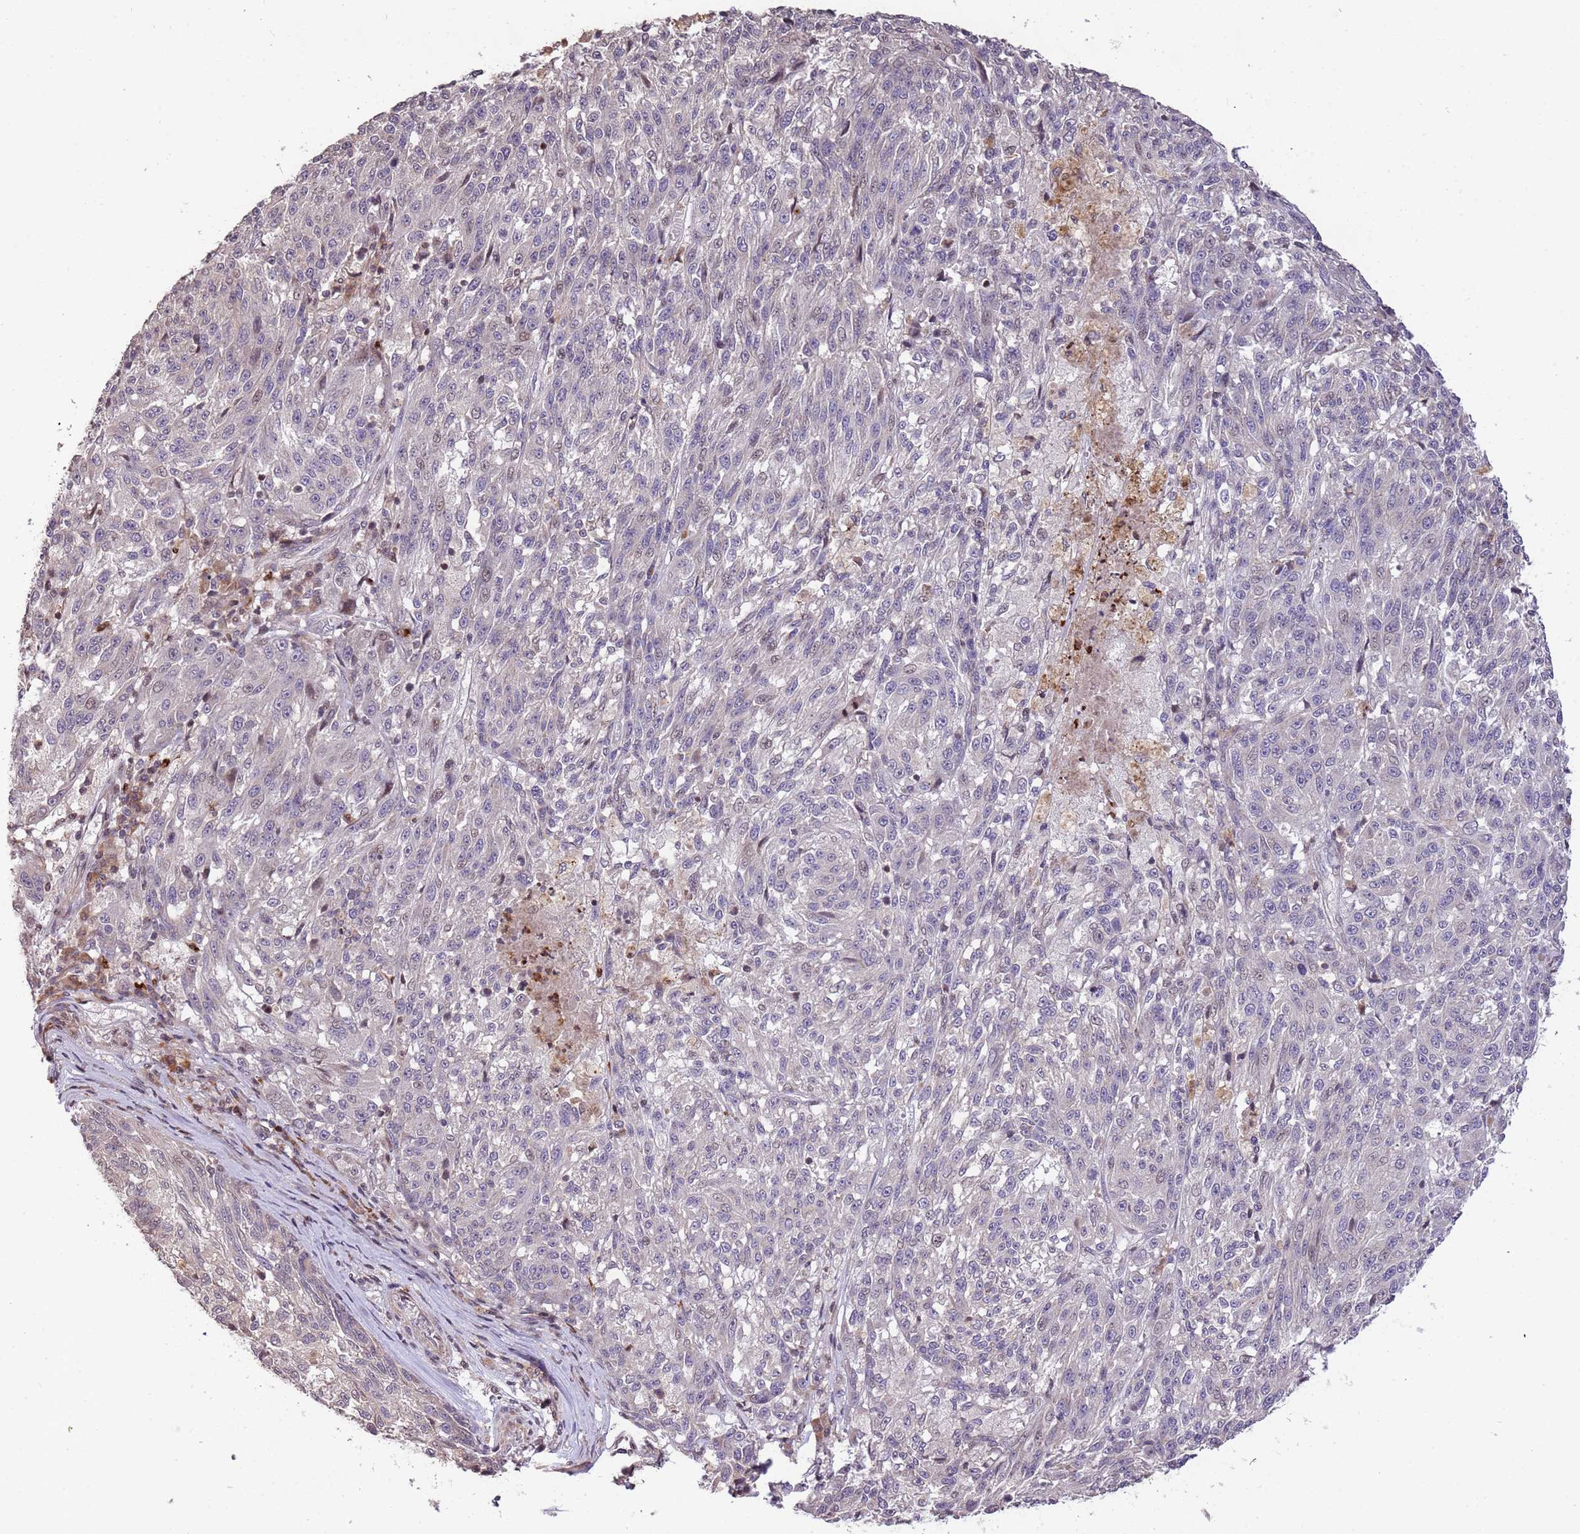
{"staining": {"intensity": "negative", "quantity": "none", "location": "none"}, "tissue": "melanoma", "cell_type": "Tumor cells", "image_type": "cancer", "snomed": [{"axis": "morphology", "description": "Malignant melanoma, NOS"}, {"axis": "topography", "description": "Skin"}], "caption": "The histopathology image shows no significant positivity in tumor cells of melanoma.", "gene": "SLC16A4", "patient": {"sex": "male", "age": 53}}